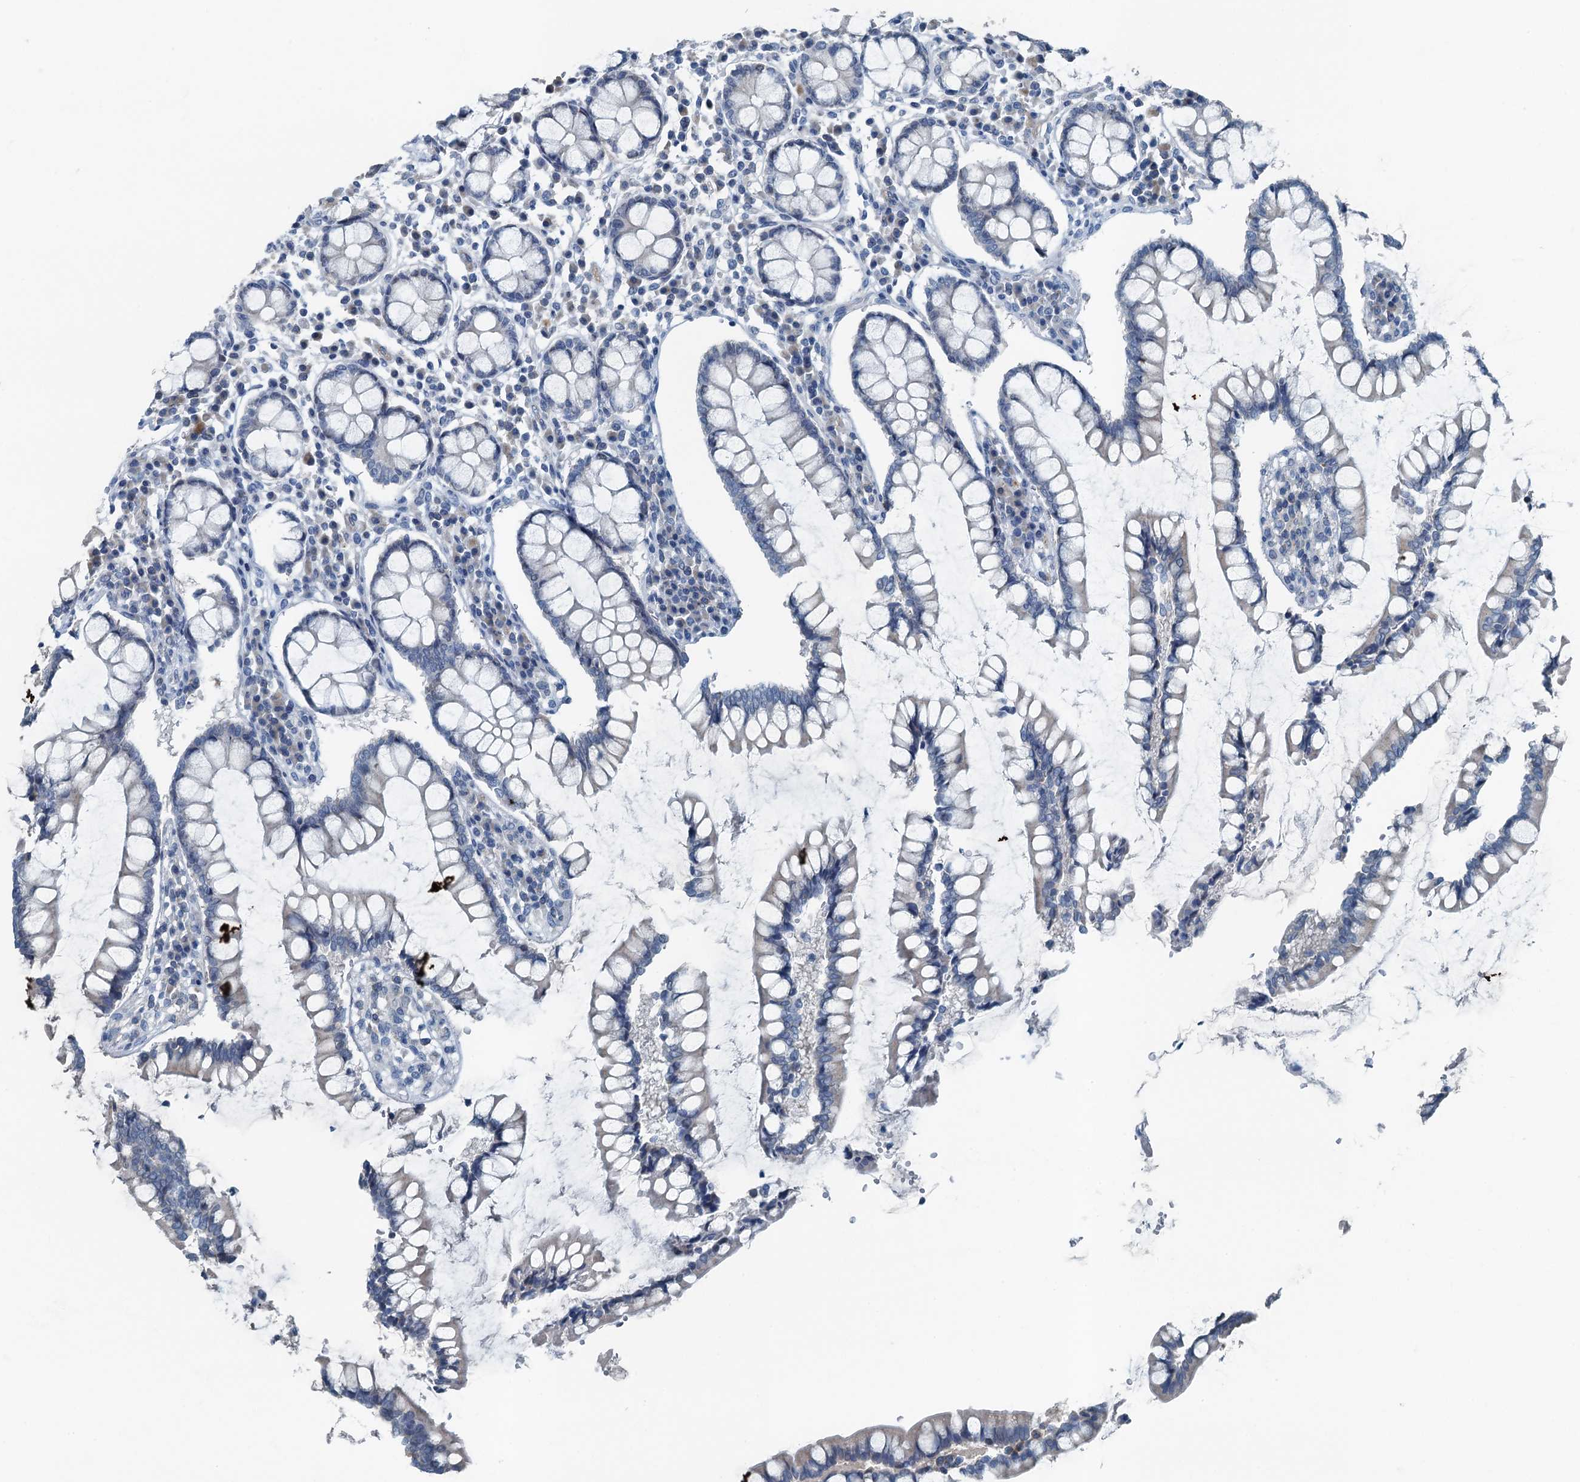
{"staining": {"intensity": "negative", "quantity": "none", "location": "none"}, "tissue": "colon", "cell_type": "Endothelial cells", "image_type": "normal", "snomed": [{"axis": "morphology", "description": "Normal tissue, NOS"}, {"axis": "topography", "description": "Colon"}], "caption": "A photomicrograph of colon stained for a protein demonstrates no brown staining in endothelial cells. (DAB (3,3'-diaminobenzidine) IHC with hematoxylin counter stain).", "gene": "GFOD2", "patient": {"sex": "female", "age": 79}}